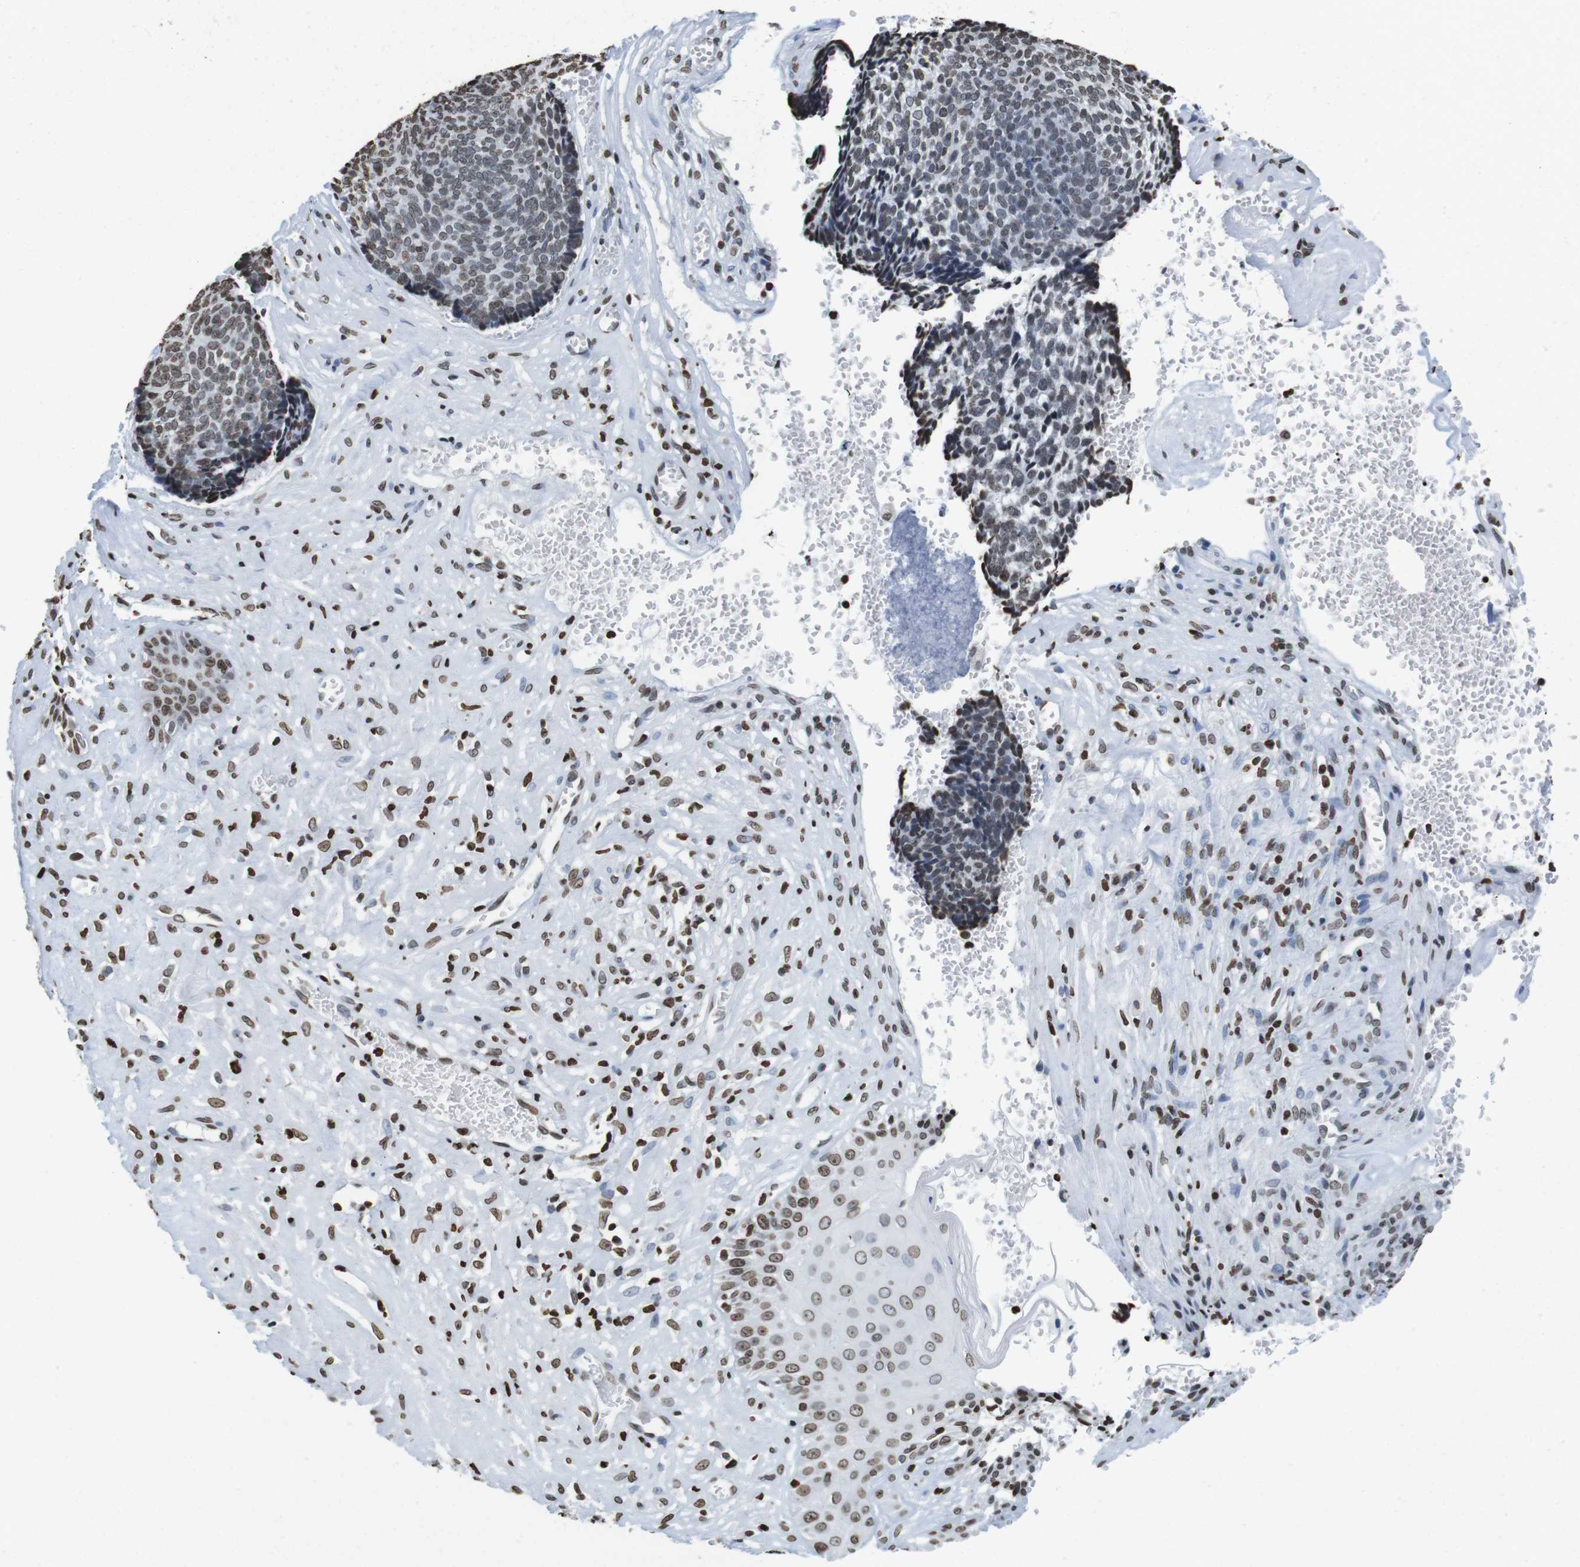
{"staining": {"intensity": "moderate", "quantity": "25%-75%", "location": "nuclear"}, "tissue": "skin cancer", "cell_type": "Tumor cells", "image_type": "cancer", "snomed": [{"axis": "morphology", "description": "Basal cell carcinoma"}, {"axis": "topography", "description": "Skin"}], "caption": "An image of skin basal cell carcinoma stained for a protein demonstrates moderate nuclear brown staining in tumor cells. Using DAB (3,3'-diaminobenzidine) (brown) and hematoxylin (blue) stains, captured at high magnification using brightfield microscopy.", "gene": "BSX", "patient": {"sex": "male", "age": 84}}